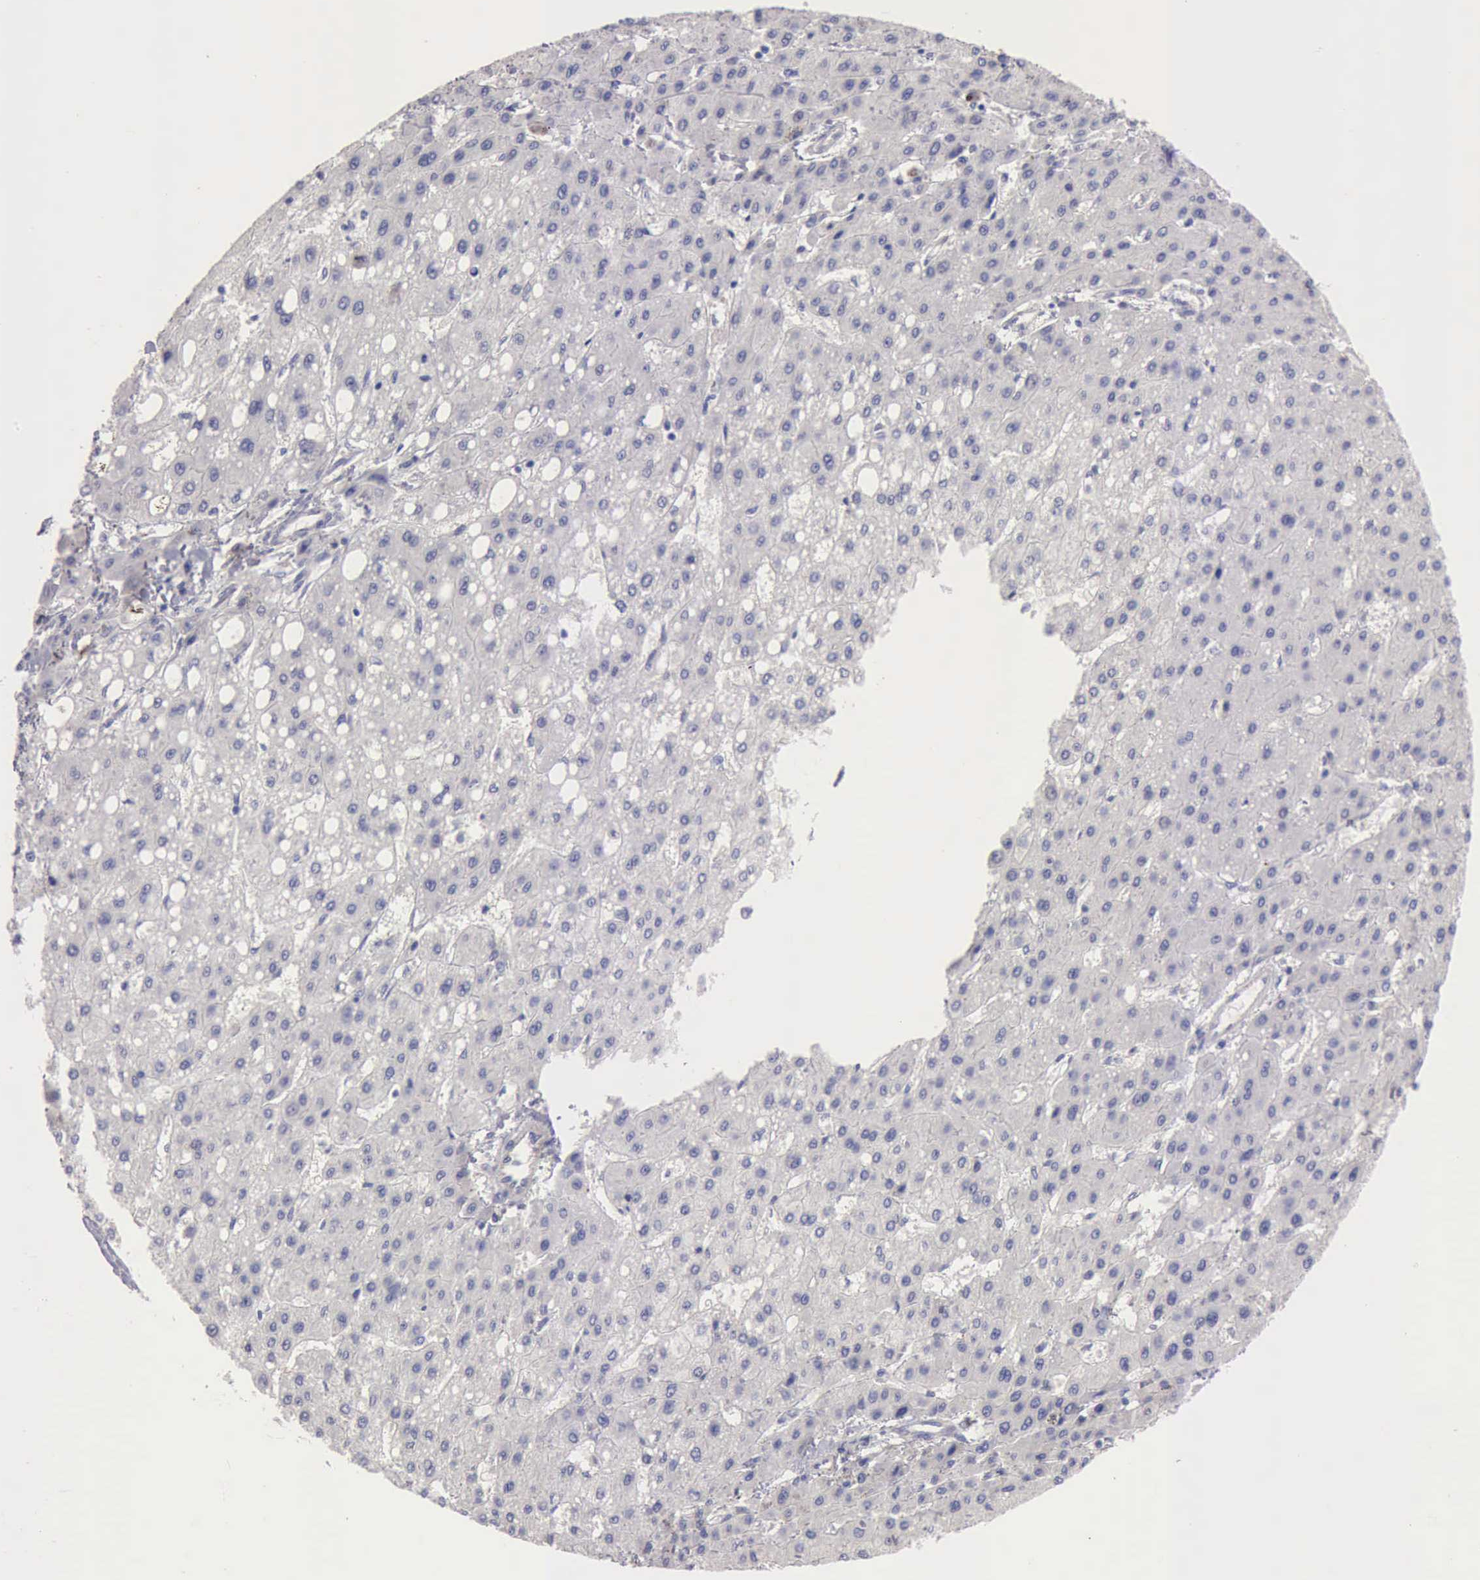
{"staining": {"intensity": "negative", "quantity": "none", "location": "none"}, "tissue": "liver cancer", "cell_type": "Tumor cells", "image_type": "cancer", "snomed": [{"axis": "morphology", "description": "Carcinoma, Hepatocellular, NOS"}, {"axis": "topography", "description": "Liver"}], "caption": "Liver hepatocellular carcinoma was stained to show a protein in brown. There is no significant positivity in tumor cells. Brightfield microscopy of IHC stained with DAB (brown) and hematoxylin (blue), captured at high magnification.", "gene": "APP", "patient": {"sex": "female", "age": 52}}